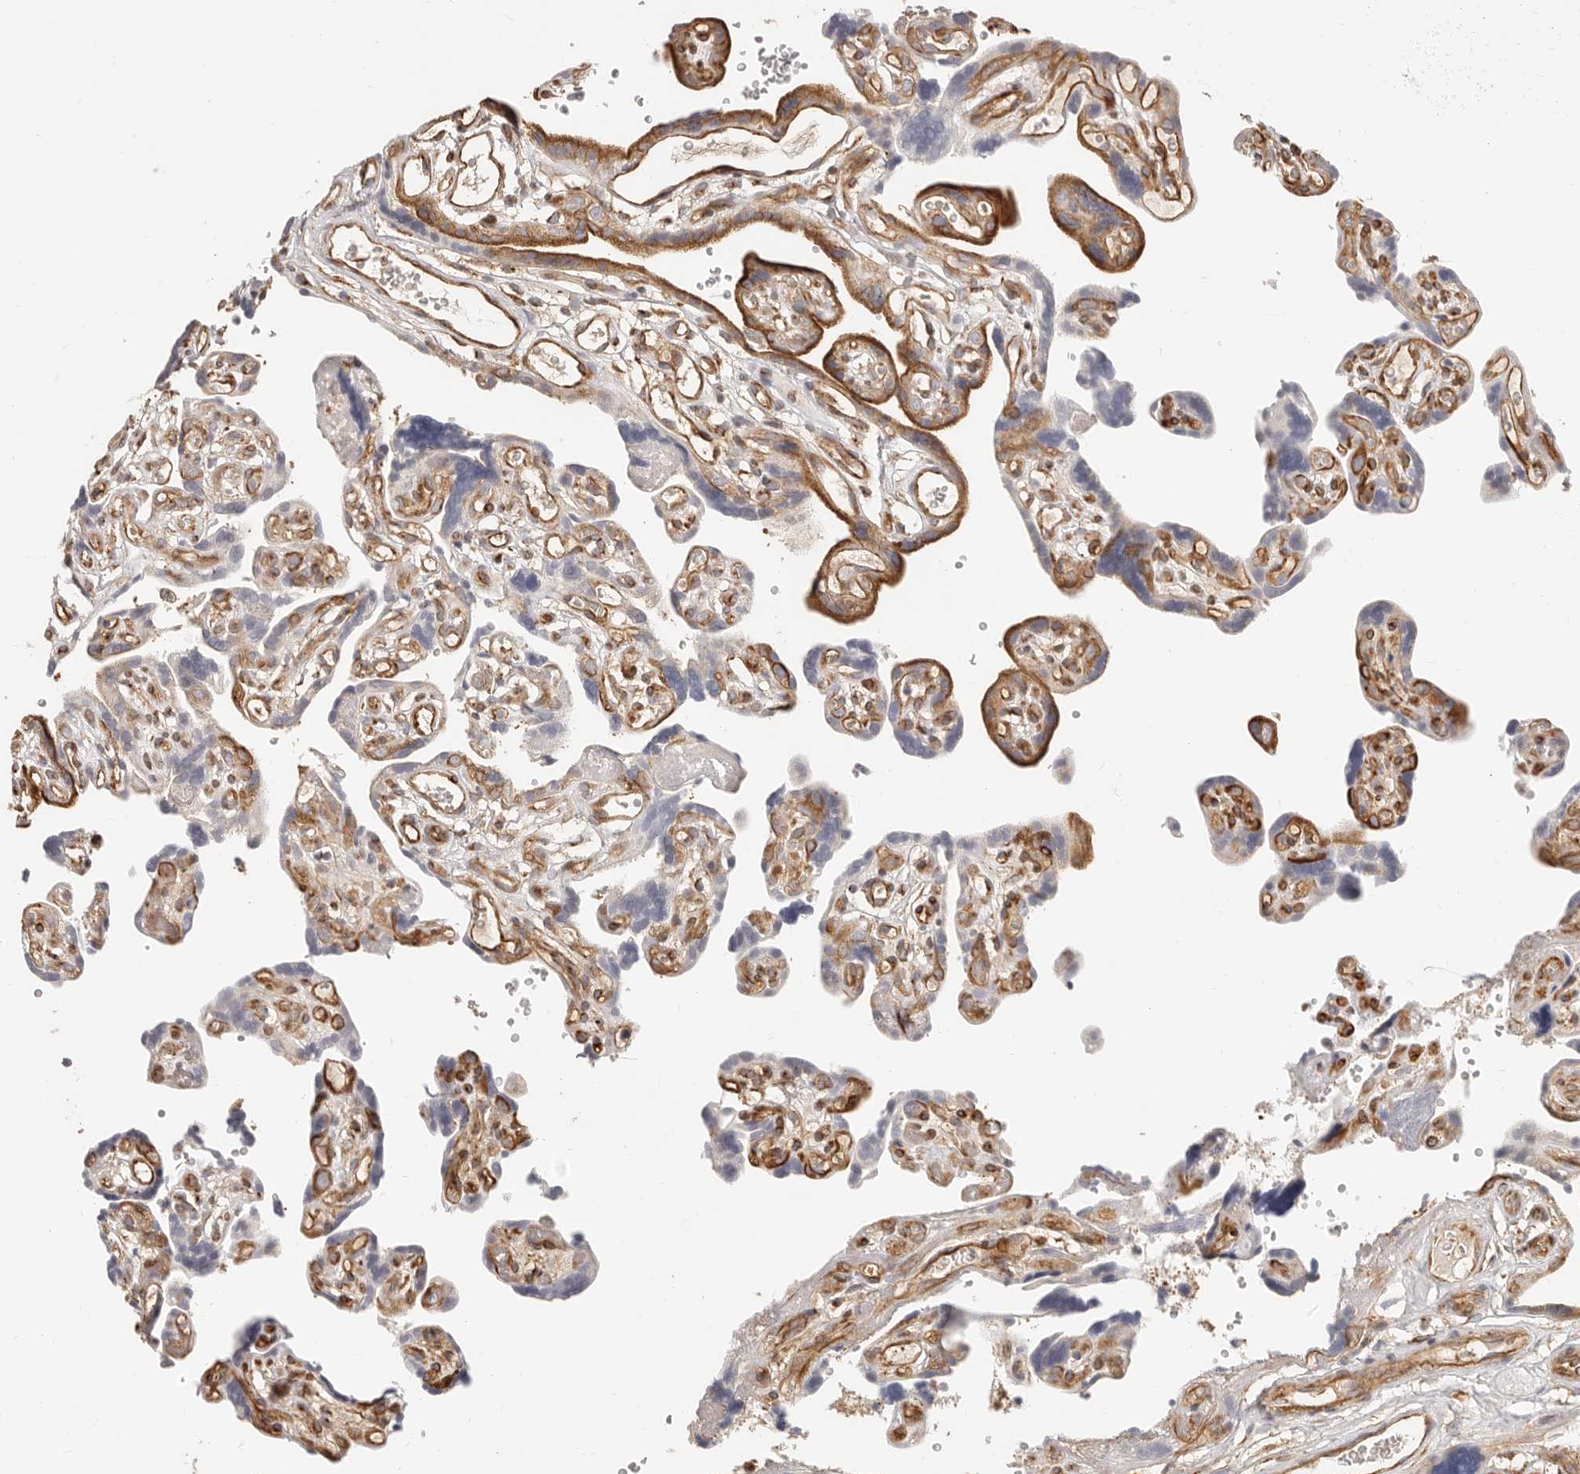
{"staining": {"intensity": "strong", "quantity": ">75%", "location": "cytoplasmic/membranous"}, "tissue": "placenta", "cell_type": "Decidual cells", "image_type": "normal", "snomed": [{"axis": "morphology", "description": "Normal tissue, NOS"}, {"axis": "topography", "description": "Placenta"}], "caption": "An immunohistochemistry photomicrograph of normal tissue is shown. Protein staining in brown shows strong cytoplasmic/membranous positivity in placenta within decidual cells.", "gene": "DTNBP1", "patient": {"sex": "female", "age": 30}}